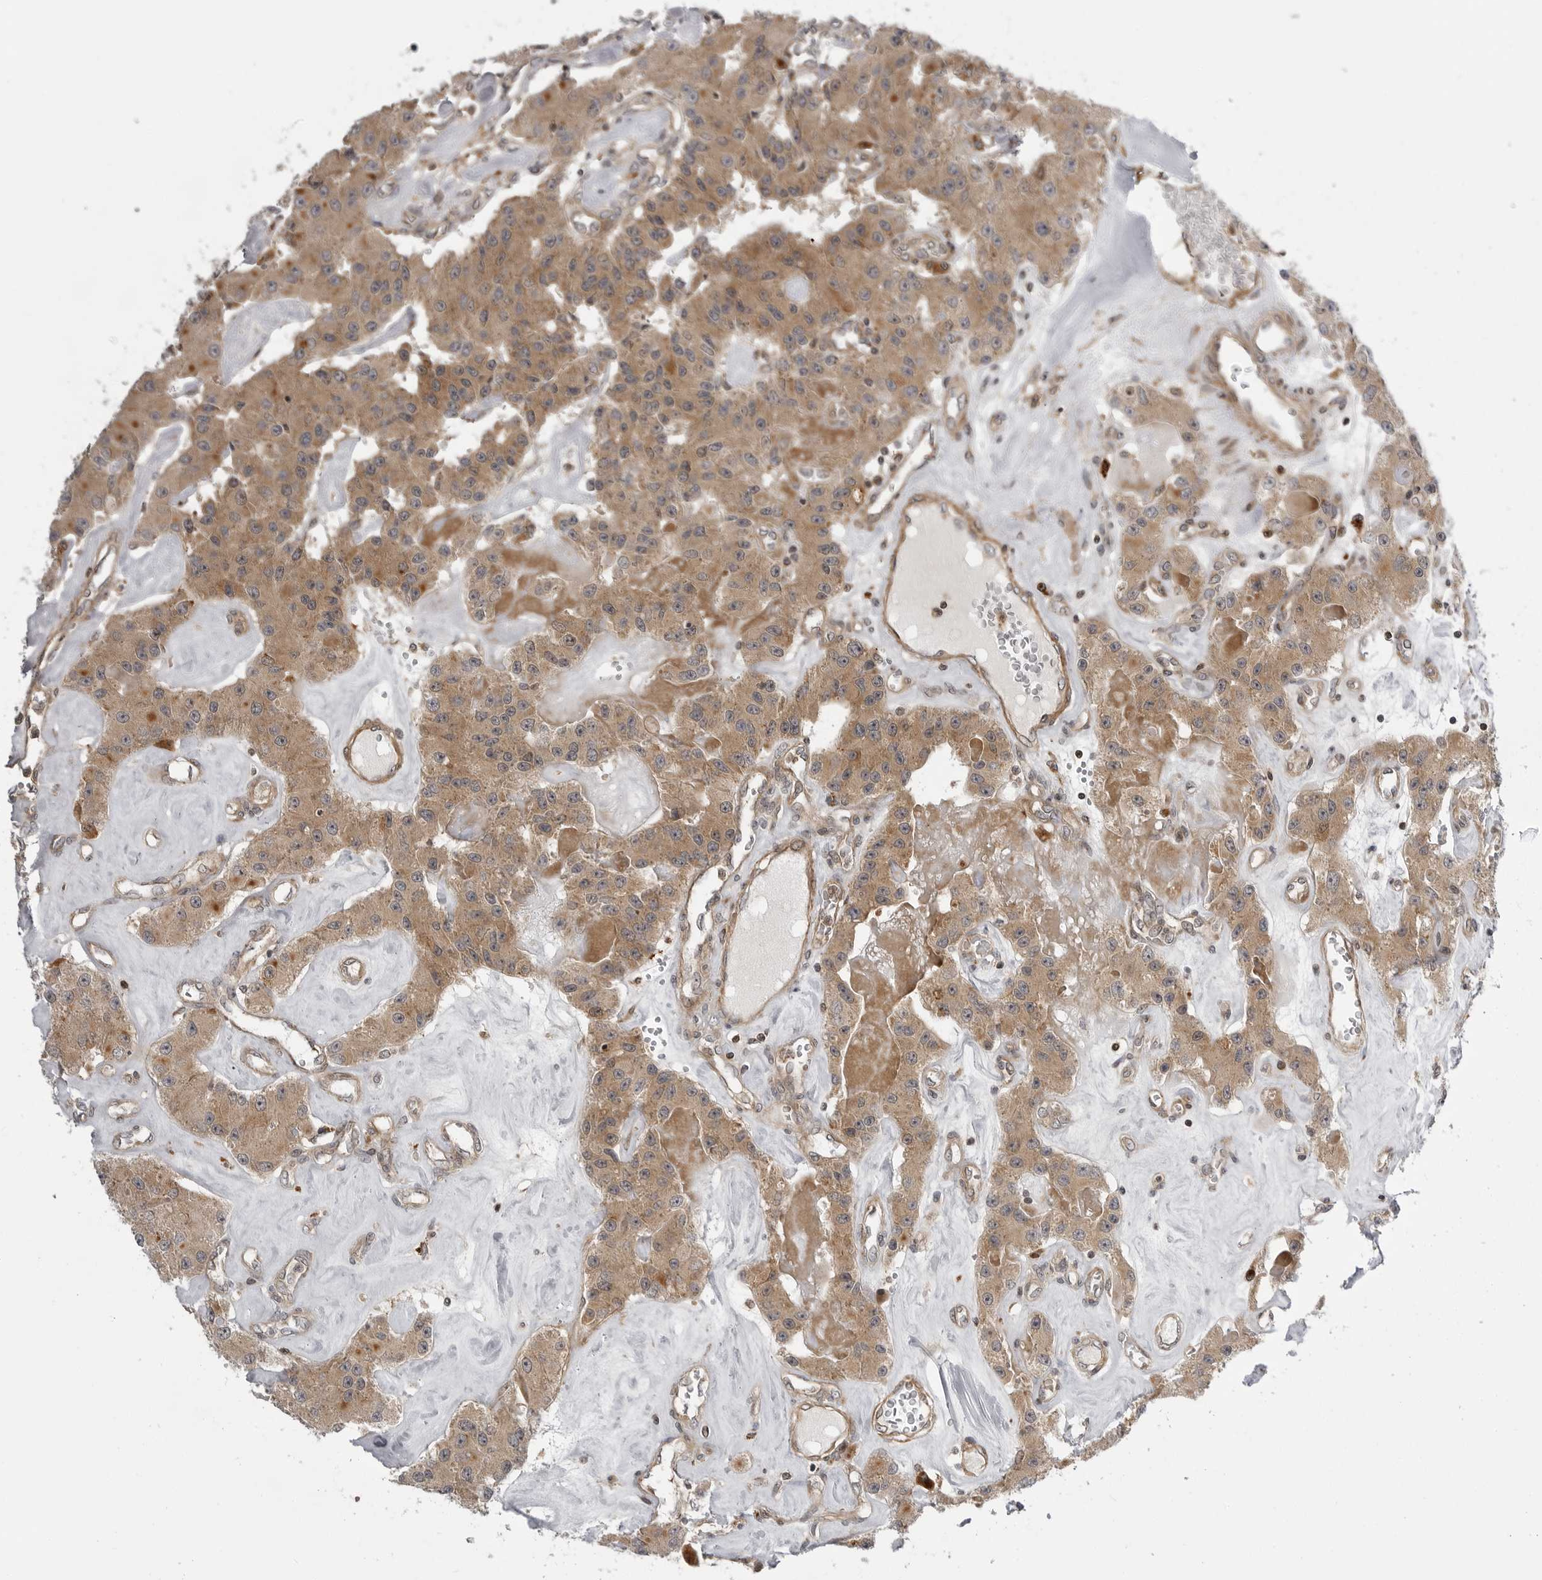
{"staining": {"intensity": "moderate", "quantity": ">75%", "location": "cytoplasmic/membranous"}, "tissue": "carcinoid", "cell_type": "Tumor cells", "image_type": "cancer", "snomed": [{"axis": "morphology", "description": "Carcinoid, malignant, NOS"}, {"axis": "topography", "description": "Pancreas"}], "caption": "A medium amount of moderate cytoplasmic/membranous positivity is identified in about >75% of tumor cells in malignant carcinoid tissue.", "gene": "LRRC45", "patient": {"sex": "male", "age": 41}}